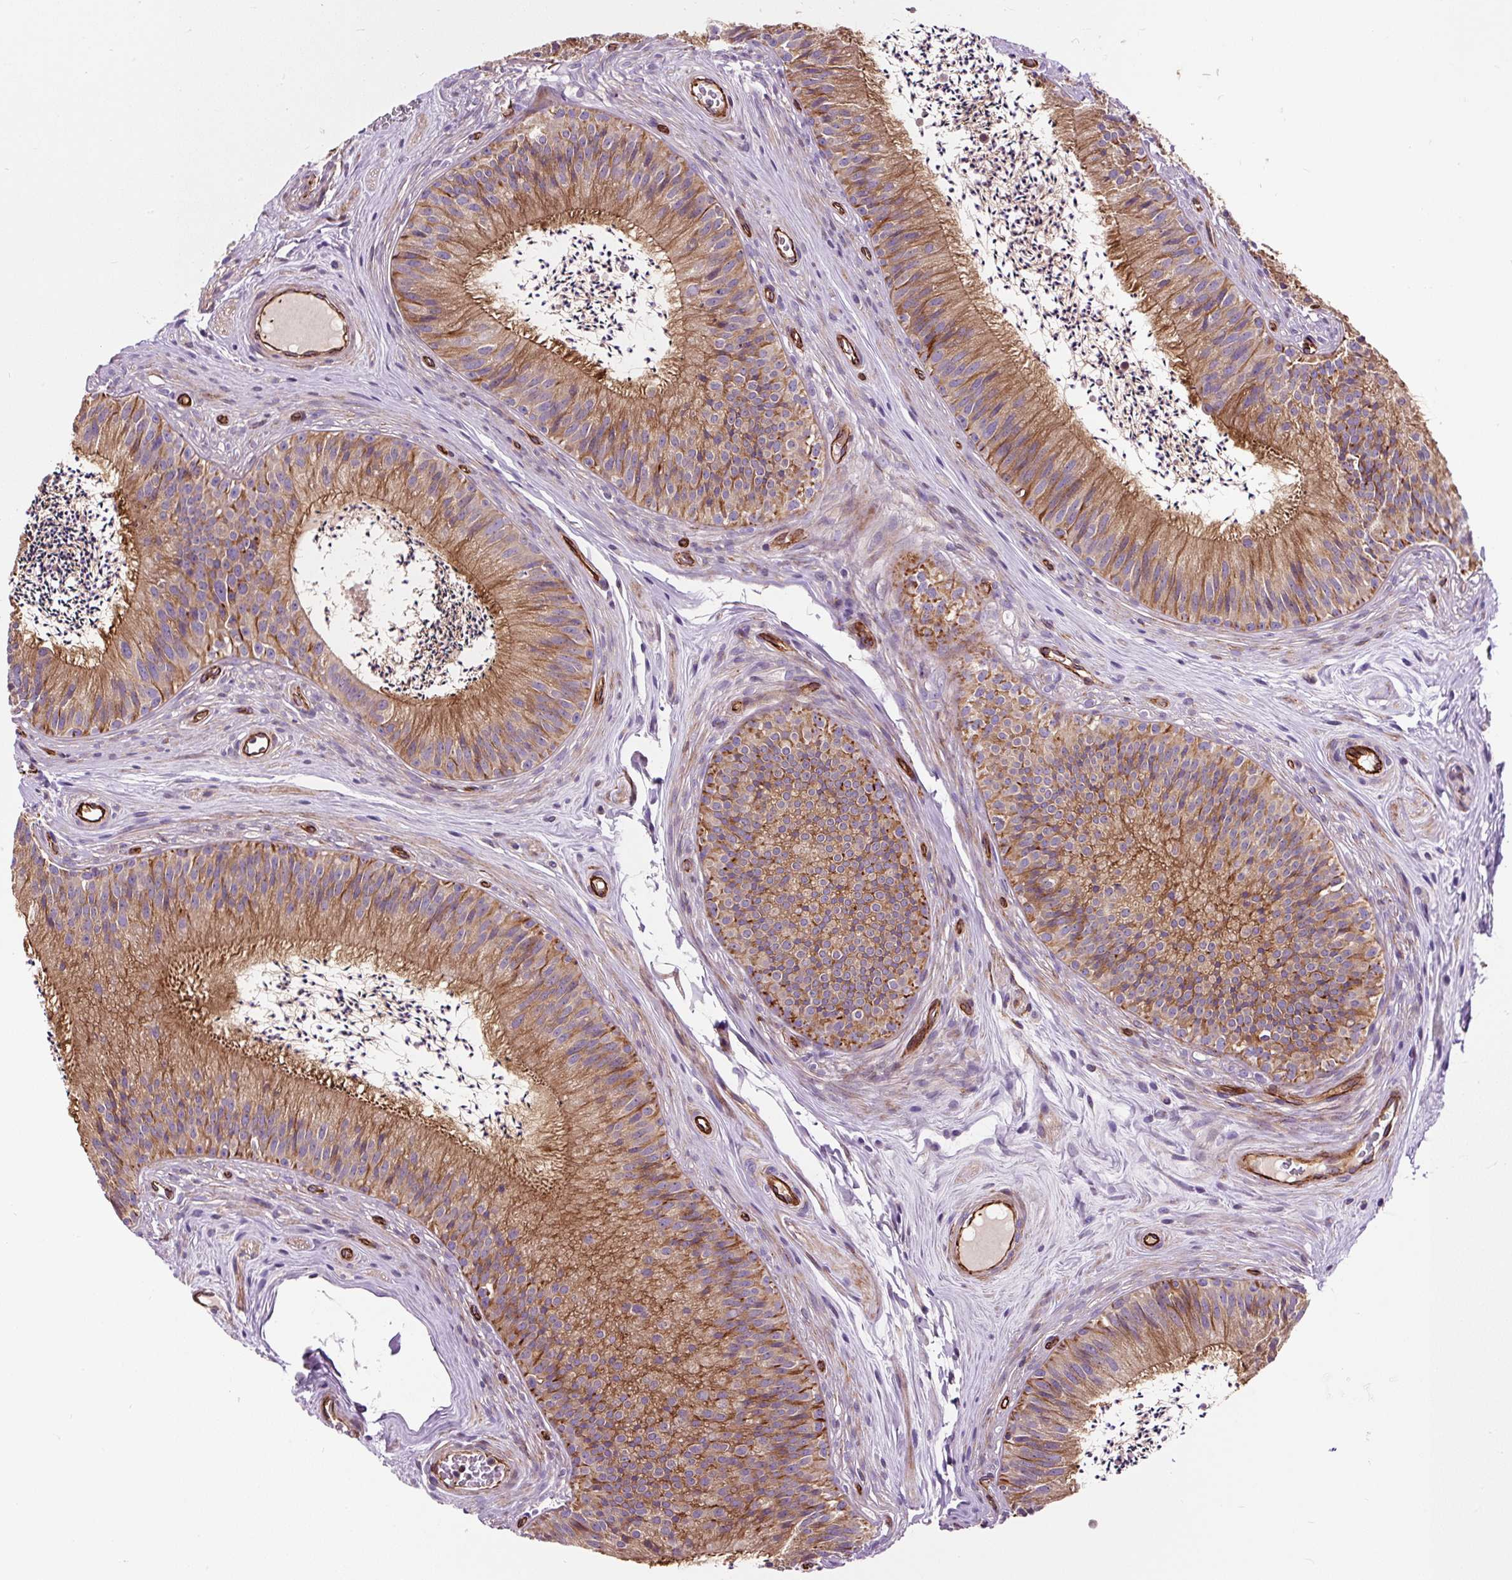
{"staining": {"intensity": "strong", "quantity": ">75%", "location": "cytoplasmic/membranous"}, "tissue": "epididymis", "cell_type": "Glandular cells", "image_type": "normal", "snomed": [{"axis": "morphology", "description": "Normal tissue, NOS"}, {"axis": "topography", "description": "Epididymis"}], "caption": "Protein positivity by immunohistochemistry (IHC) demonstrates strong cytoplasmic/membranous staining in about >75% of glandular cells in unremarkable epididymis. The staining was performed using DAB (3,3'-diaminobenzidine) to visualize the protein expression in brown, while the nuclei were stained in blue with hematoxylin (Magnification: 20x).", "gene": "PCDHGB3", "patient": {"sex": "male", "age": 24}}